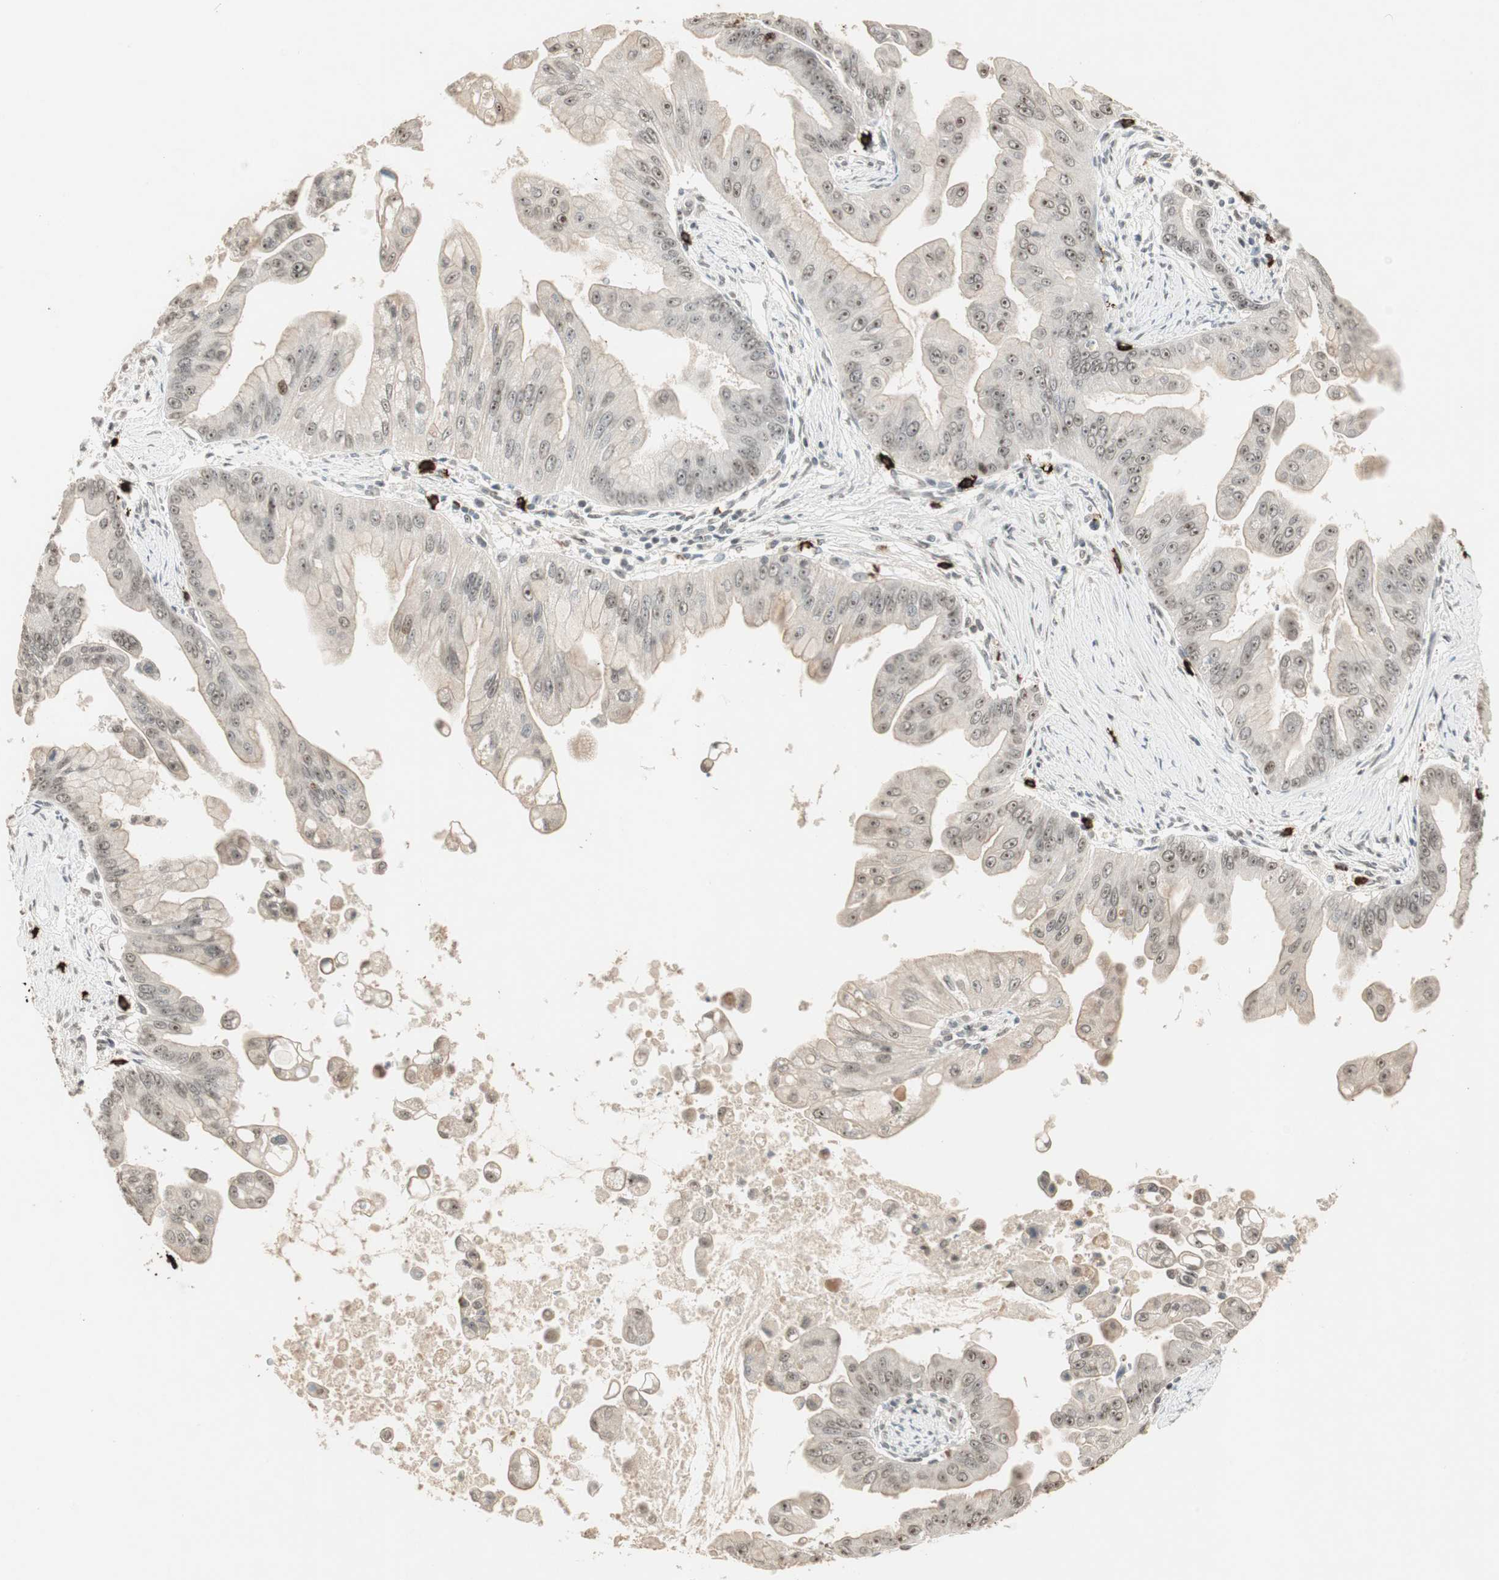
{"staining": {"intensity": "weak", "quantity": "25%-75%", "location": "nuclear"}, "tissue": "pancreatic cancer", "cell_type": "Tumor cells", "image_type": "cancer", "snomed": [{"axis": "morphology", "description": "Adenocarcinoma, NOS"}, {"axis": "topography", "description": "Pancreas"}], "caption": "Adenocarcinoma (pancreatic) stained for a protein (brown) reveals weak nuclear positive expression in about 25%-75% of tumor cells.", "gene": "ETV4", "patient": {"sex": "female", "age": 75}}